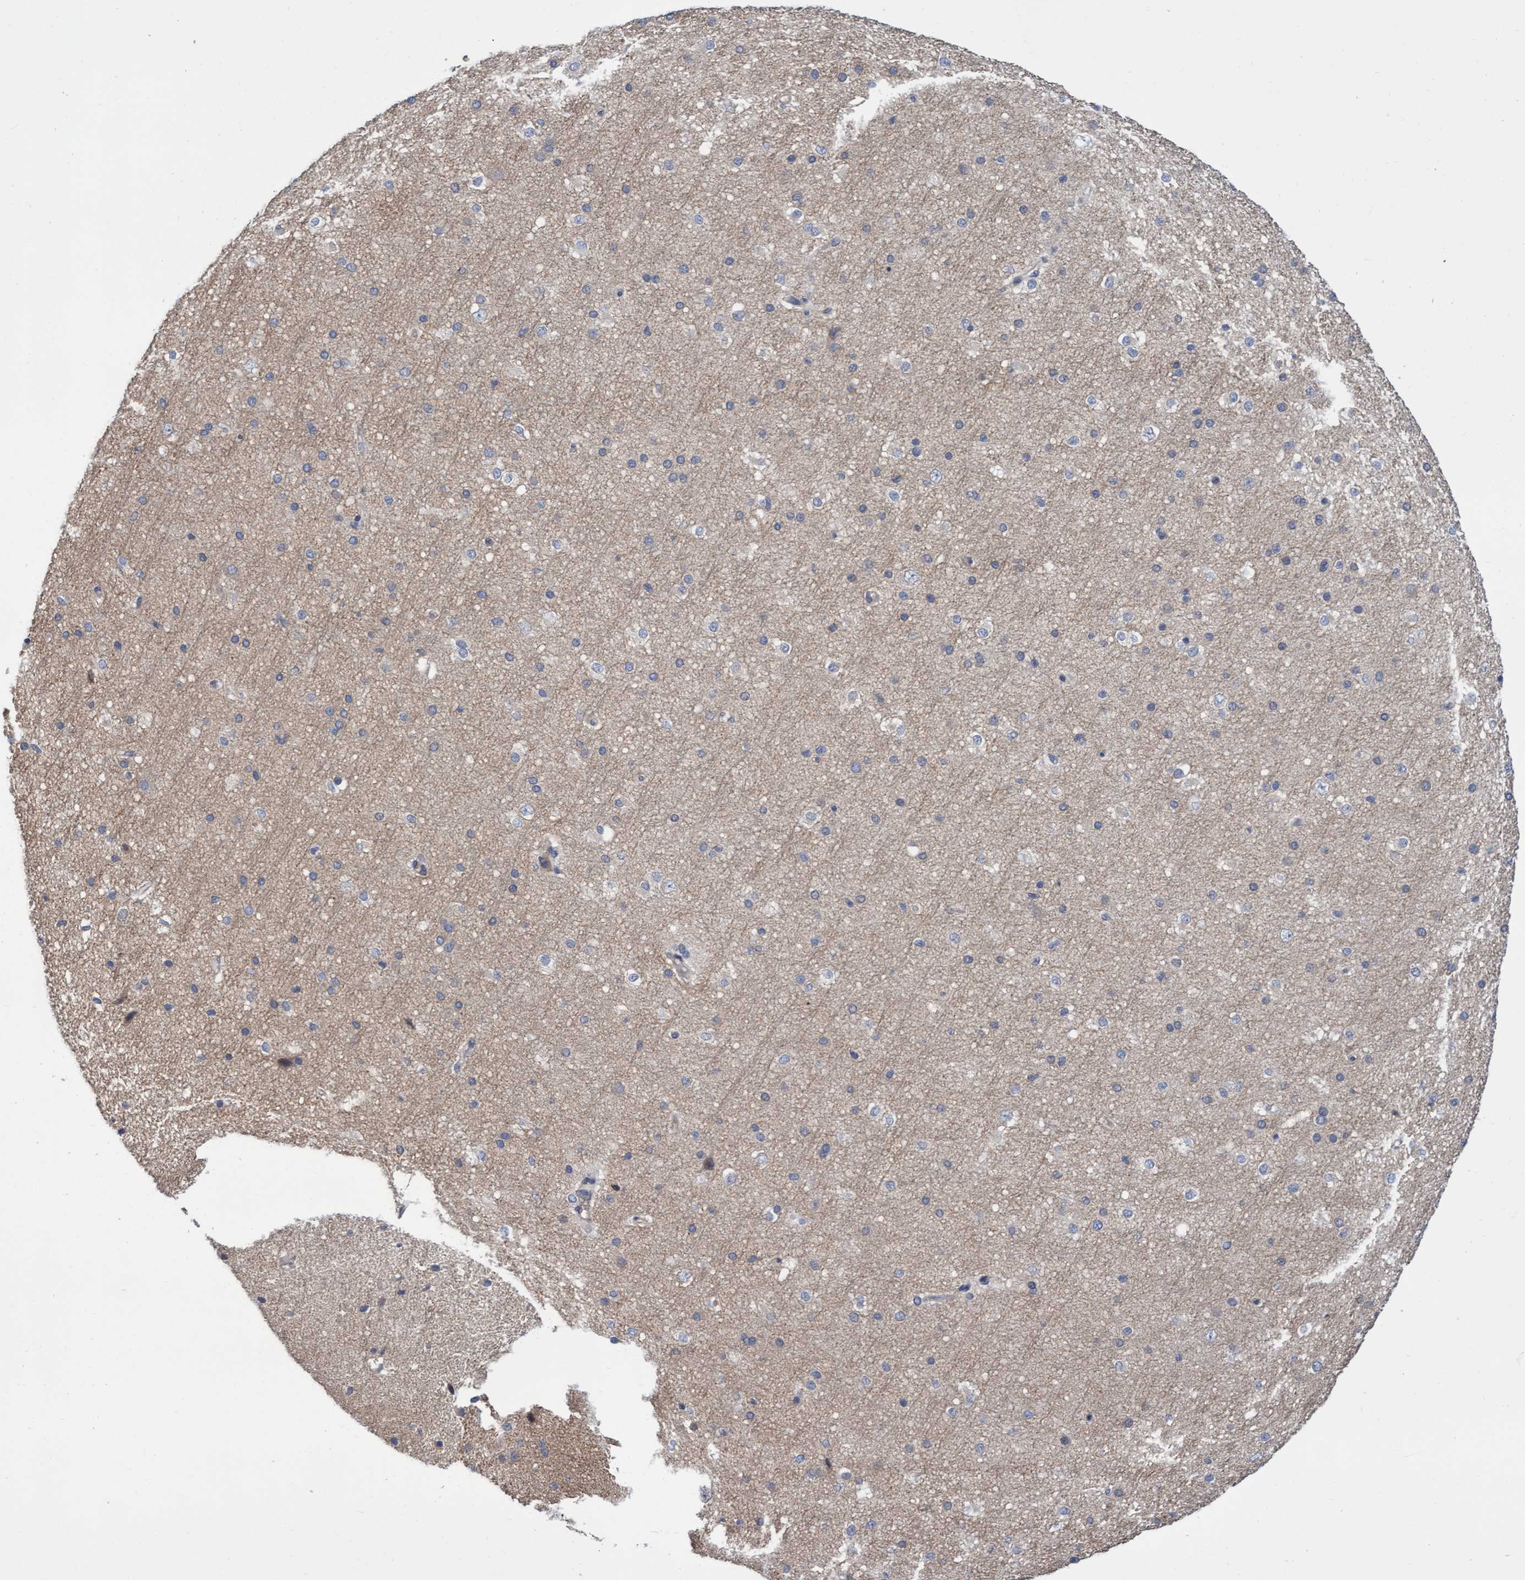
{"staining": {"intensity": "negative", "quantity": "none", "location": "none"}, "tissue": "cerebral cortex", "cell_type": "Endothelial cells", "image_type": "normal", "snomed": [{"axis": "morphology", "description": "Normal tissue, NOS"}, {"axis": "morphology", "description": "Developmental malformation"}, {"axis": "topography", "description": "Cerebral cortex"}], "caption": "Endothelial cells are negative for protein expression in normal human cerebral cortex. (Stains: DAB IHC with hematoxylin counter stain, Microscopy: brightfield microscopy at high magnification).", "gene": "ABCF2", "patient": {"sex": "female", "age": 30}}